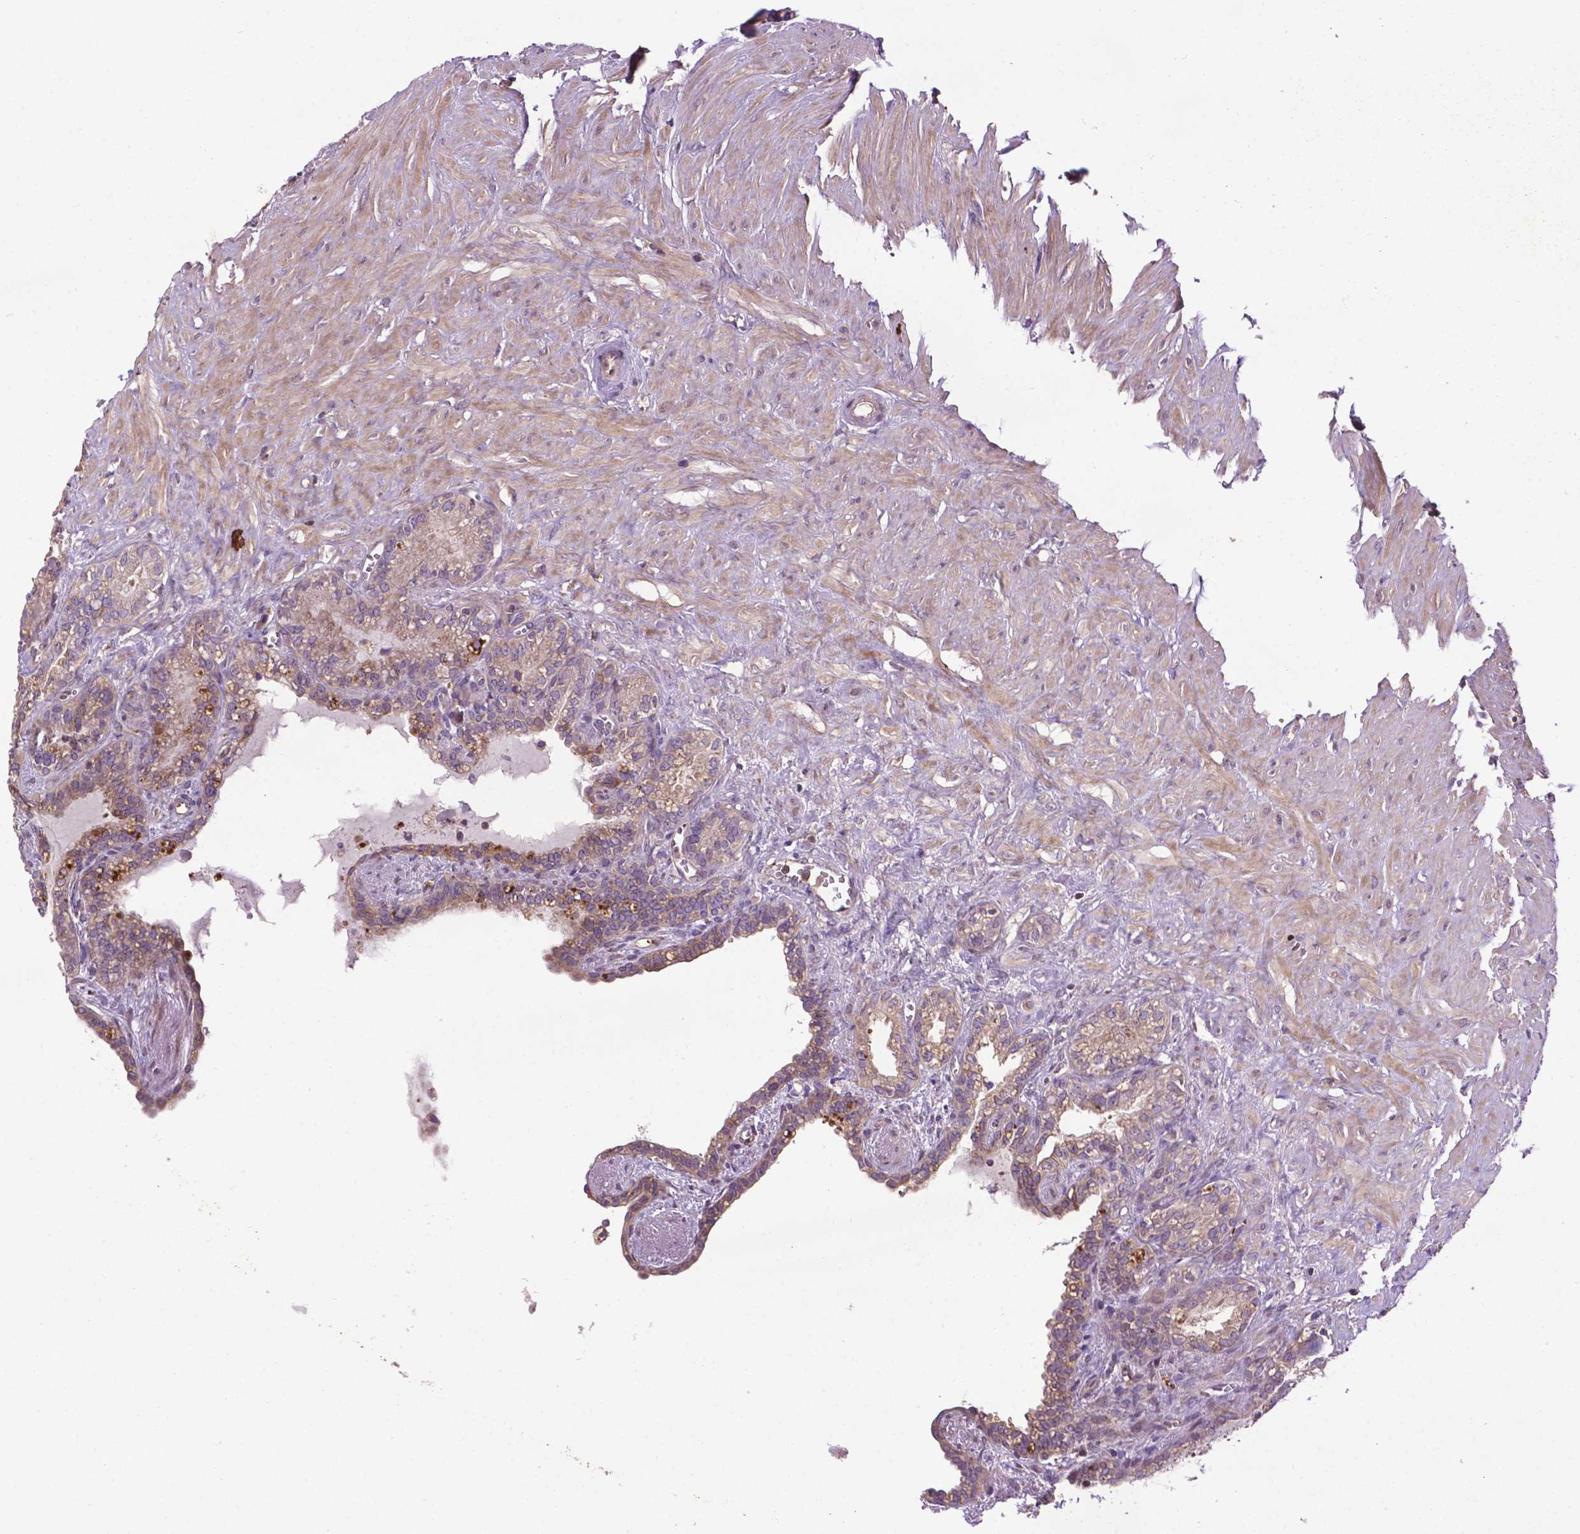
{"staining": {"intensity": "weak", "quantity": ">75%", "location": "cytoplasmic/membranous"}, "tissue": "seminal vesicle", "cell_type": "Glandular cells", "image_type": "normal", "snomed": [{"axis": "morphology", "description": "Normal tissue, NOS"}, {"axis": "morphology", "description": "Urothelial carcinoma, NOS"}, {"axis": "topography", "description": "Urinary bladder"}, {"axis": "topography", "description": "Seminal veicle"}], "caption": "IHC of normal seminal vesicle demonstrates low levels of weak cytoplasmic/membranous positivity in approximately >75% of glandular cells.", "gene": "SPNS2", "patient": {"sex": "male", "age": 76}}